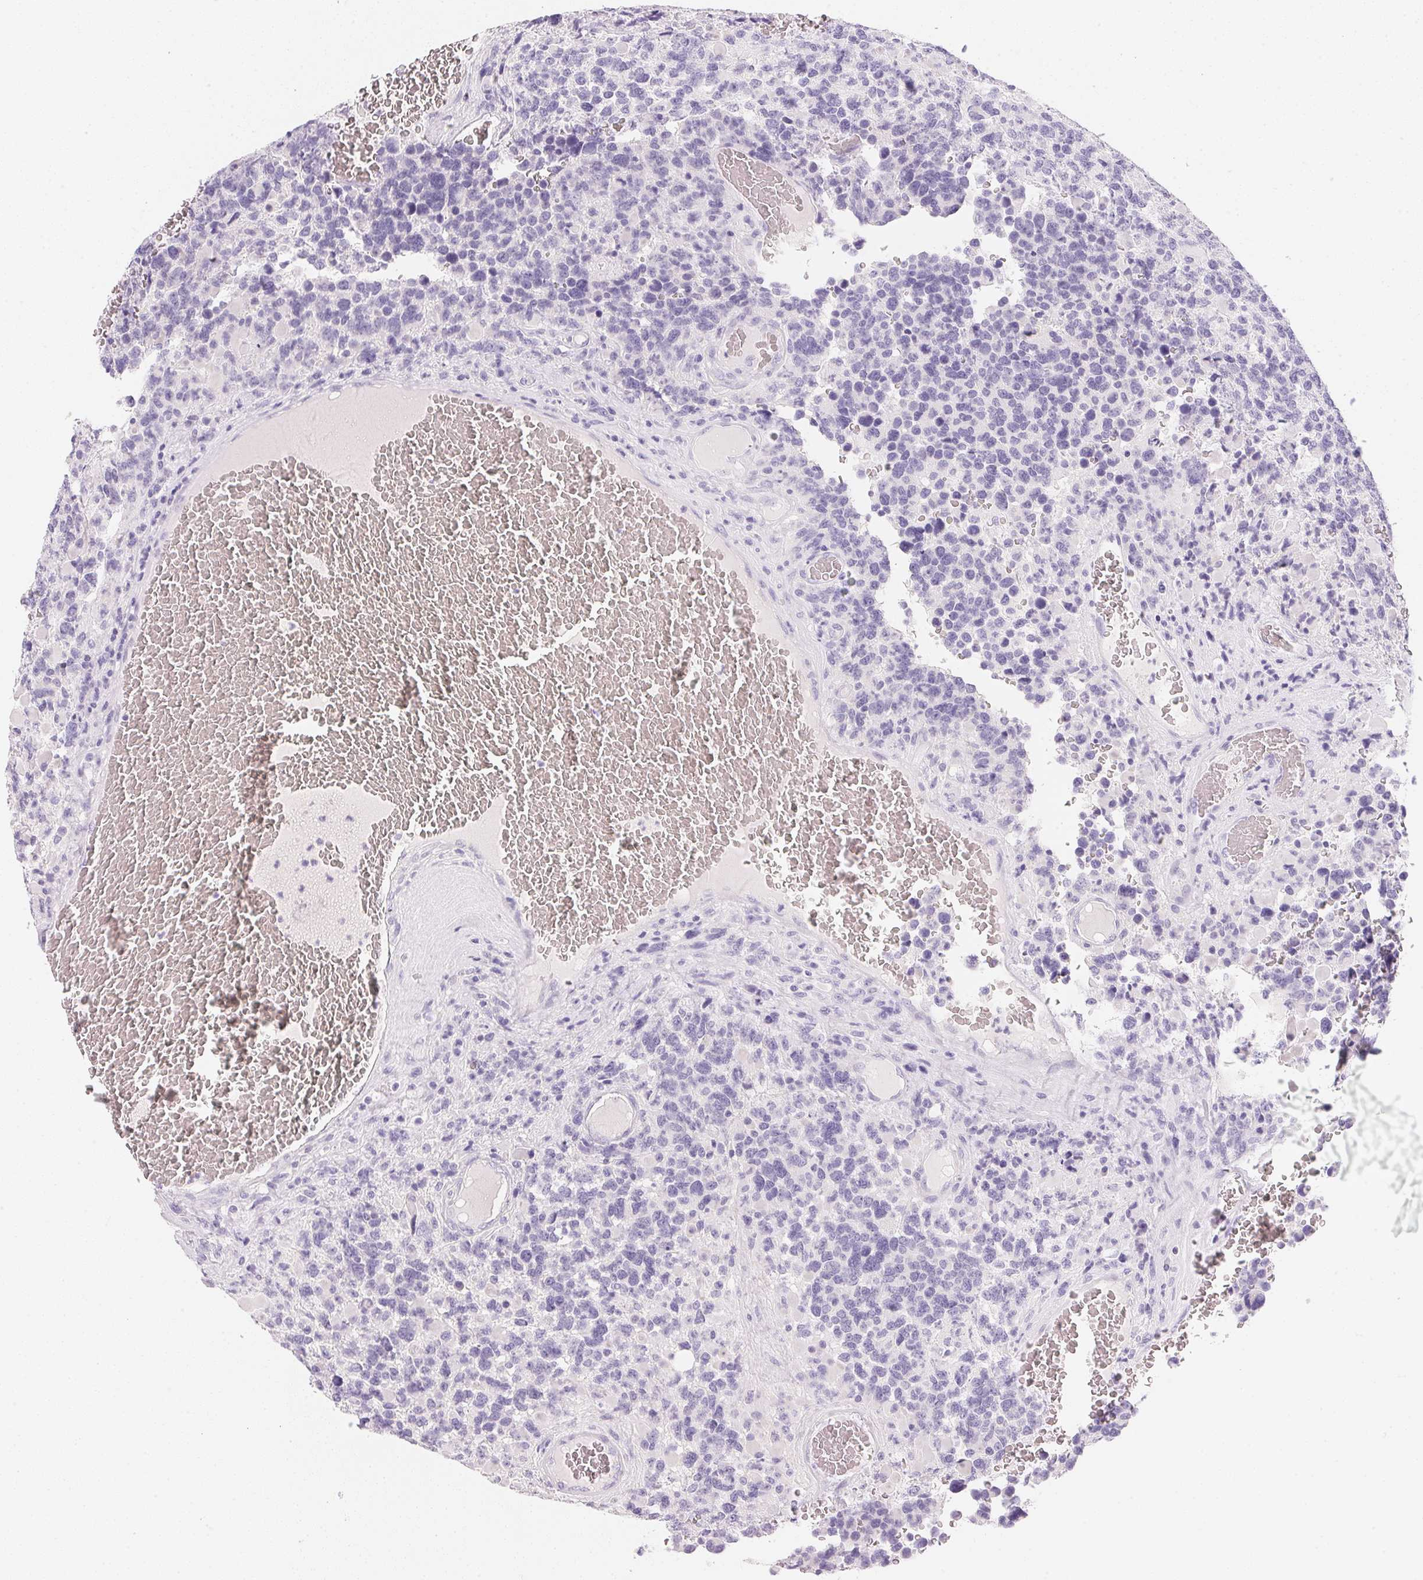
{"staining": {"intensity": "negative", "quantity": "none", "location": "none"}, "tissue": "glioma", "cell_type": "Tumor cells", "image_type": "cancer", "snomed": [{"axis": "morphology", "description": "Glioma, malignant, High grade"}, {"axis": "topography", "description": "Brain"}], "caption": "A high-resolution histopathology image shows immunohistochemistry (IHC) staining of glioma, which displays no significant positivity in tumor cells.", "gene": "ACP3", "patient": {"sex": "female", "age": 40}}